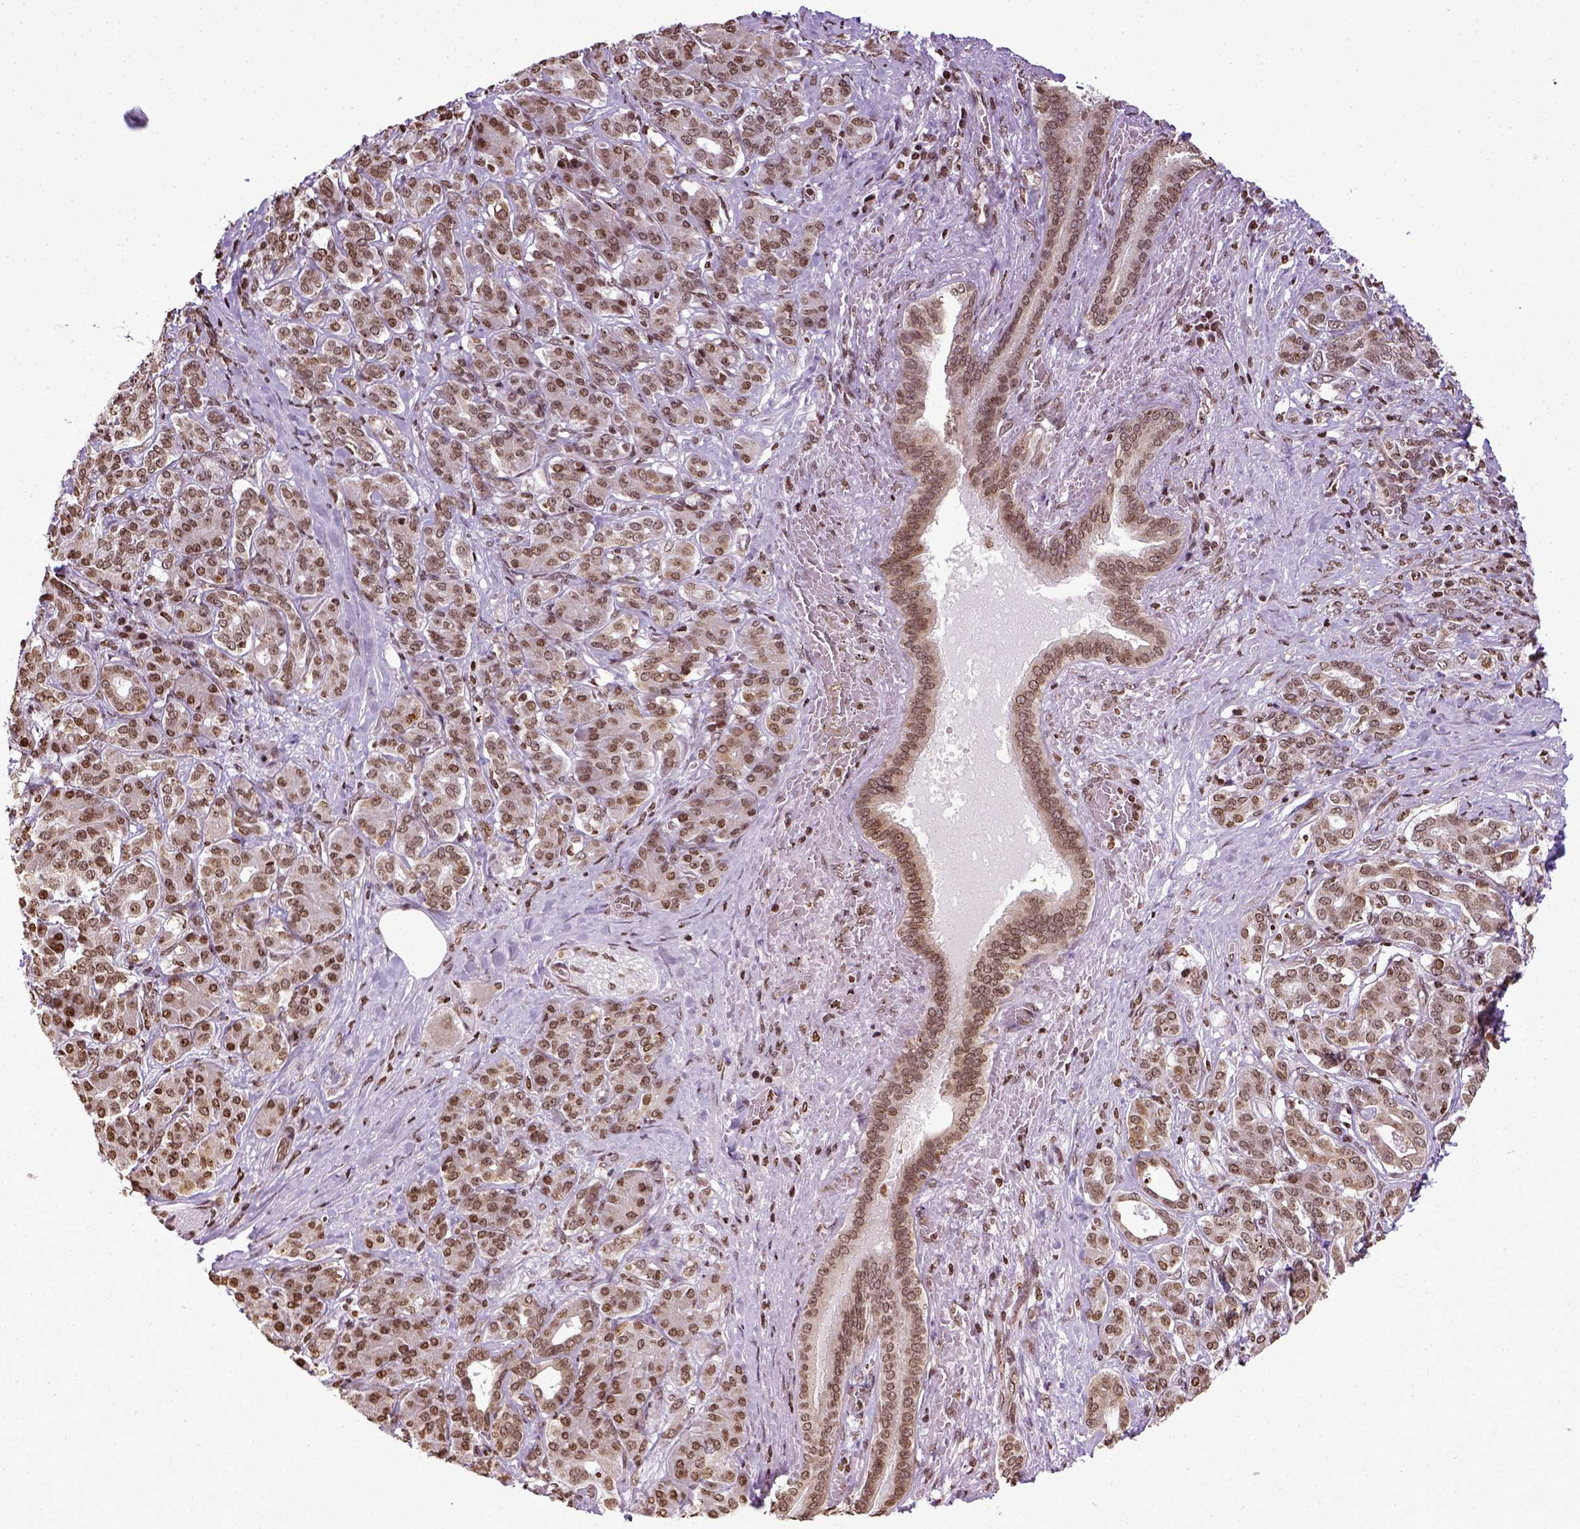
{"staining": {"intensity": "moderate", "quantity": ">75%", "location": "nuclear"}, "tissue": "pancreatic cancer", "cell_type": "Tumor cells", "image_type": "cancer", "snomed": [{"axis": "morphology", "description": "Normal tissue, NOS"}, {"axis": "morphology", "description": "Inflammation, NOS"}, {"axis": "morphology", "description": "Adenocarcinoma, NOS"}, {"axis": "topography", "description": "Pancreas"}], "caption": "This is a micrograph of immunohistochemistry (IHC) staining of pancreatic cancer, which shows moderate staining in the nuclear of tumor cells.", "gene": "ZNF75D", "patient": {"sex": "male", "age": 57}}